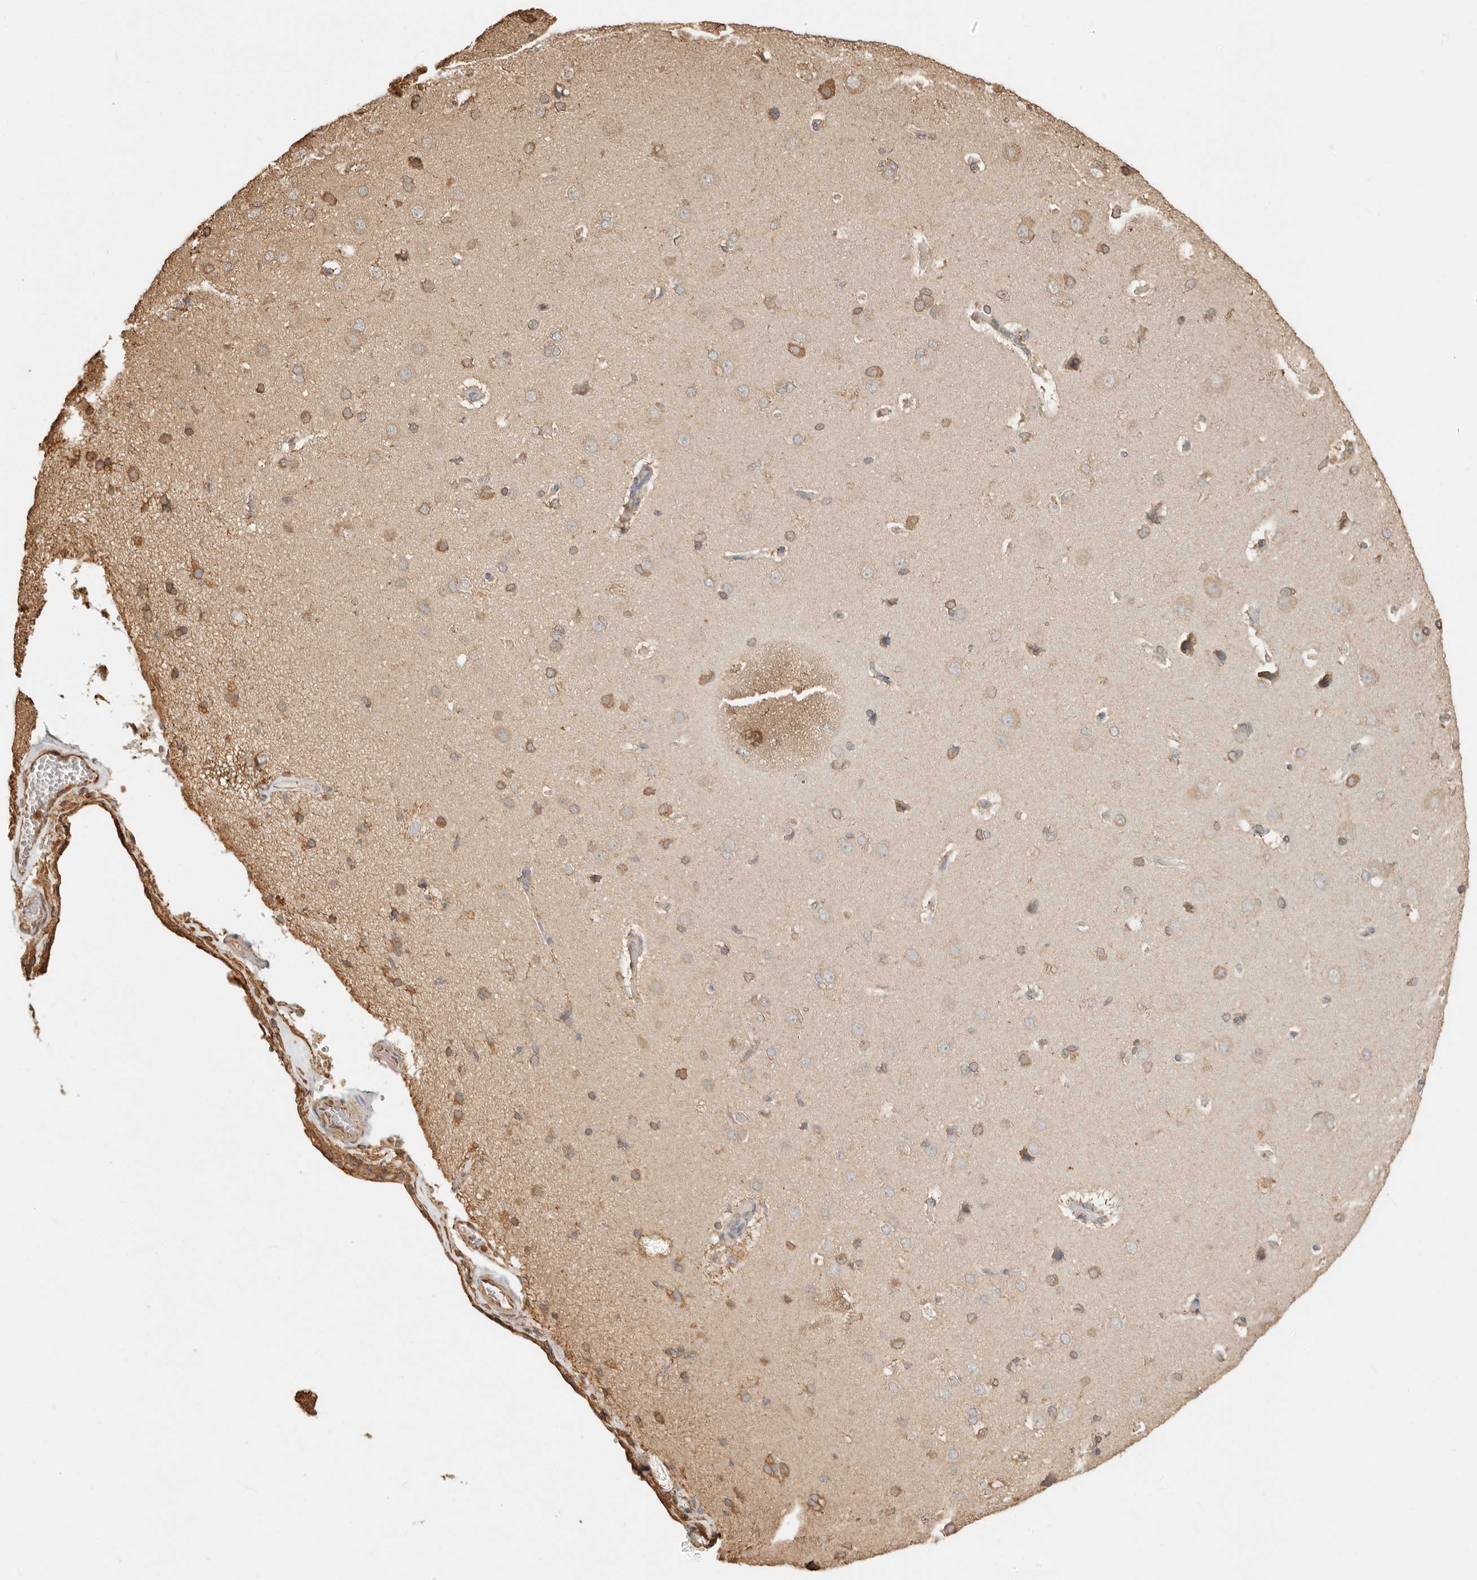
{"staining": {"intensity": "negative", "quantity": "none", "location": "none"}, "tissue": "cerebral cortex", "cell_type": "Endothelial cells", "image_type": "normal", "snomed": [{"axis": "morphology", "description": "Normal tissue, NOS"}, {"axis": "topography", "description": "Cerebral cortex"}], "caption": "Endothelial cells show no significant protein staining in benign cerebral cortex. (Brightfield microscopy of DAB (3,3'-diaminobenzidine) IHC at high magnification).", "gene": "ARHGEF10L", "patient": {"sex": "male", "age": 62}}